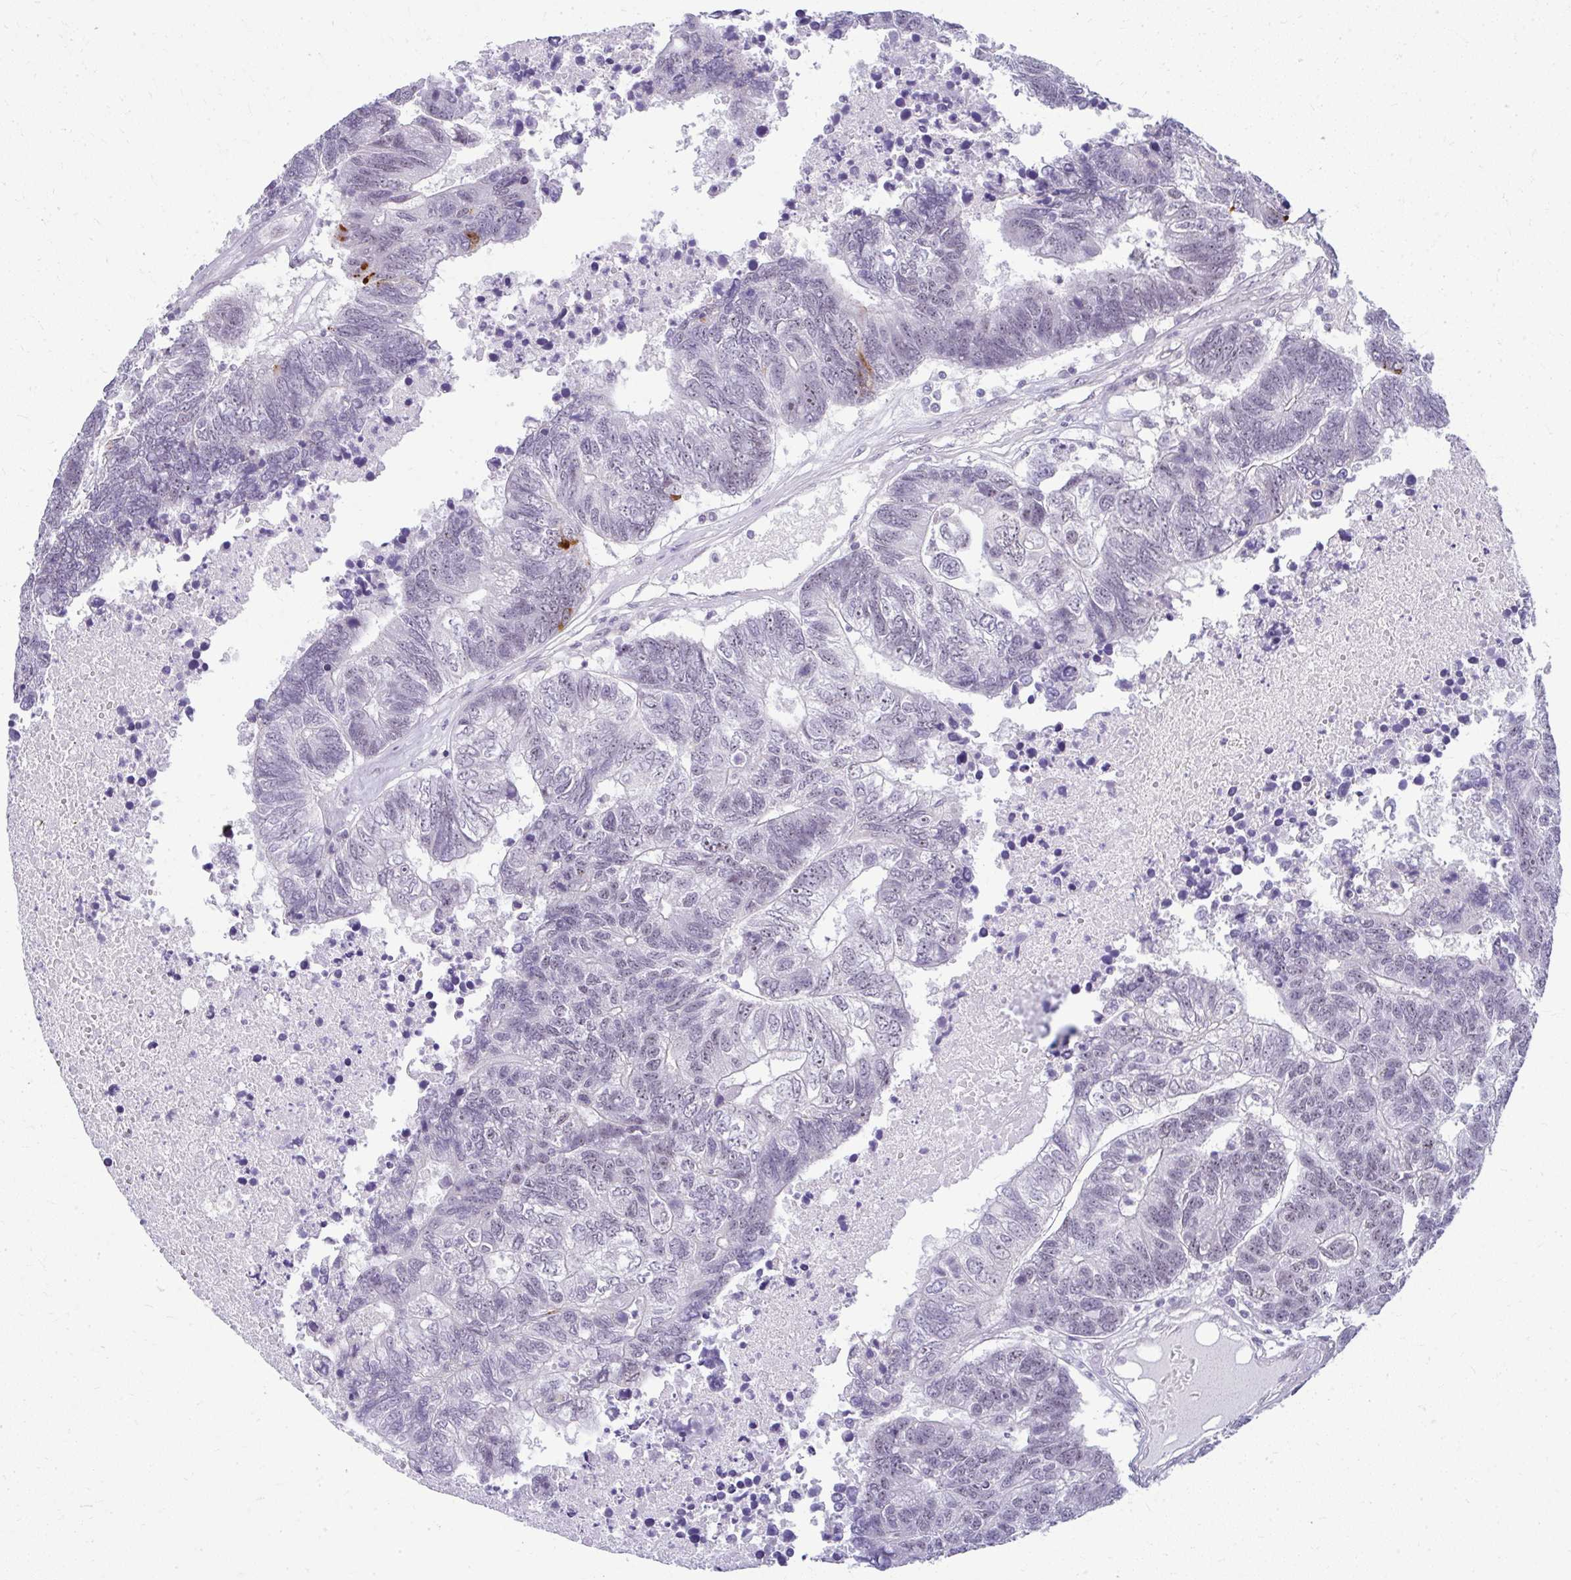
{"staining": {"intensity": "negative", "quantity": "none", "location": "none"}, "tissue": "colorectal cancer", "cell_type": "Tumor cells", "image_type": "cancer", "snomed": [{"axis": "morphology", "description": "Adenocarcinoma, NOS"}, {"axis": "topography", "description": "Colon"}], "caption": "Colorectal adenocarcinoma stained for a protein using immunohistochemistry (IHC) displays no expression tumor cells.", "gene": "TEX33", "patient": {"sex": "female", "age": 48}}